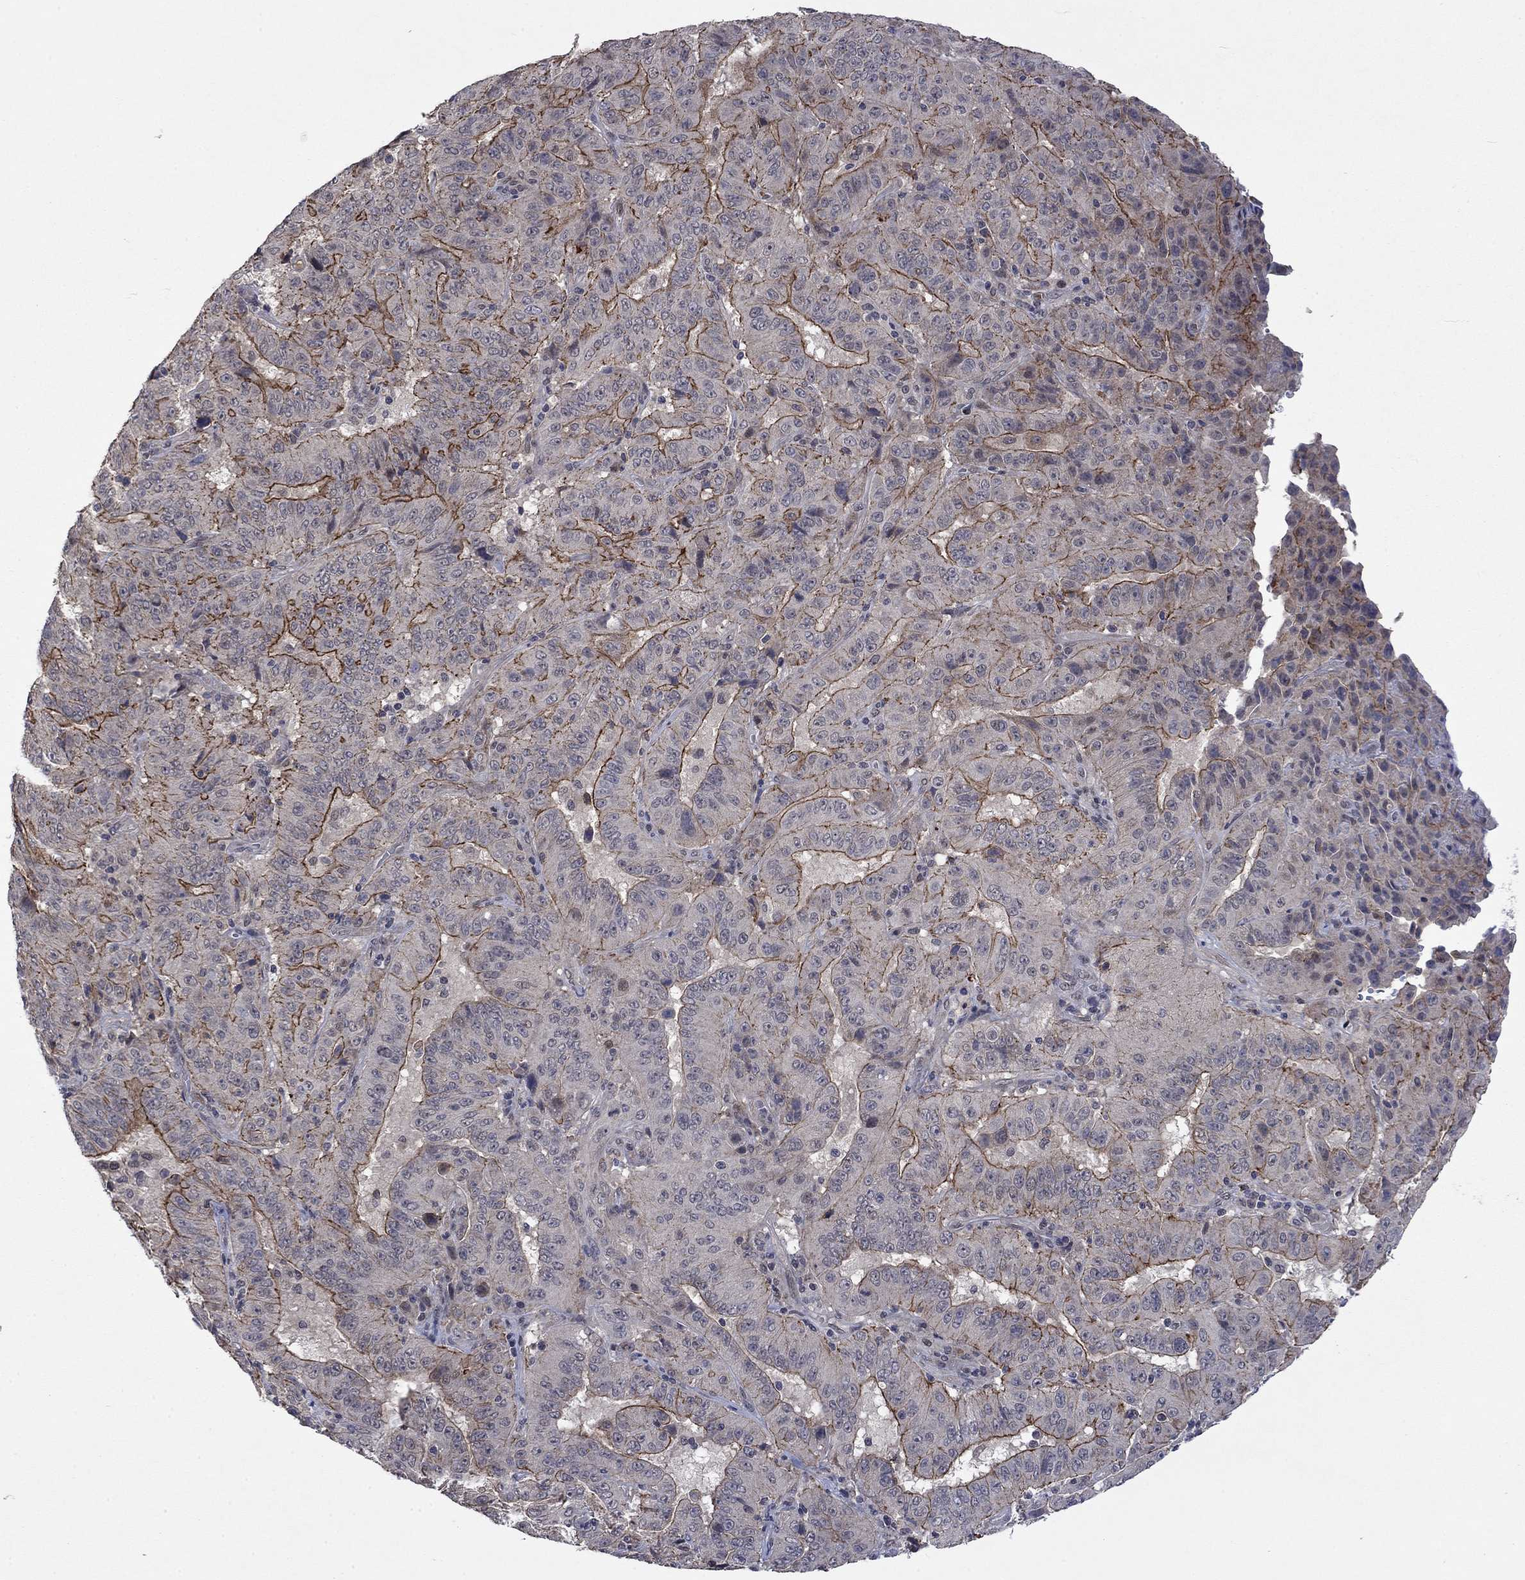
{"staining": {"intensity": "strong", "quantity": "25%-75%", "location": "cytoplasmic/membranous"}, "tissue": "pancreatic cancer", "cell_type": "Tumor cells", "image_type": "cancer", "snomed": [{"axis": "morphology", "description": "Adenocarcinoma, NOS"}, {"axis": "topography", "description": "Pancreas"}], "caption": "Immunohistochemical staining of pancreatic cancer (adenocarcinoma) displays high levels of strong cytoplasmic/membranous protein expression in approximately 25%-75% of tumor cells.", "gene": "PPP1R9A", "patient": {"sex": "male", "age": 63}}